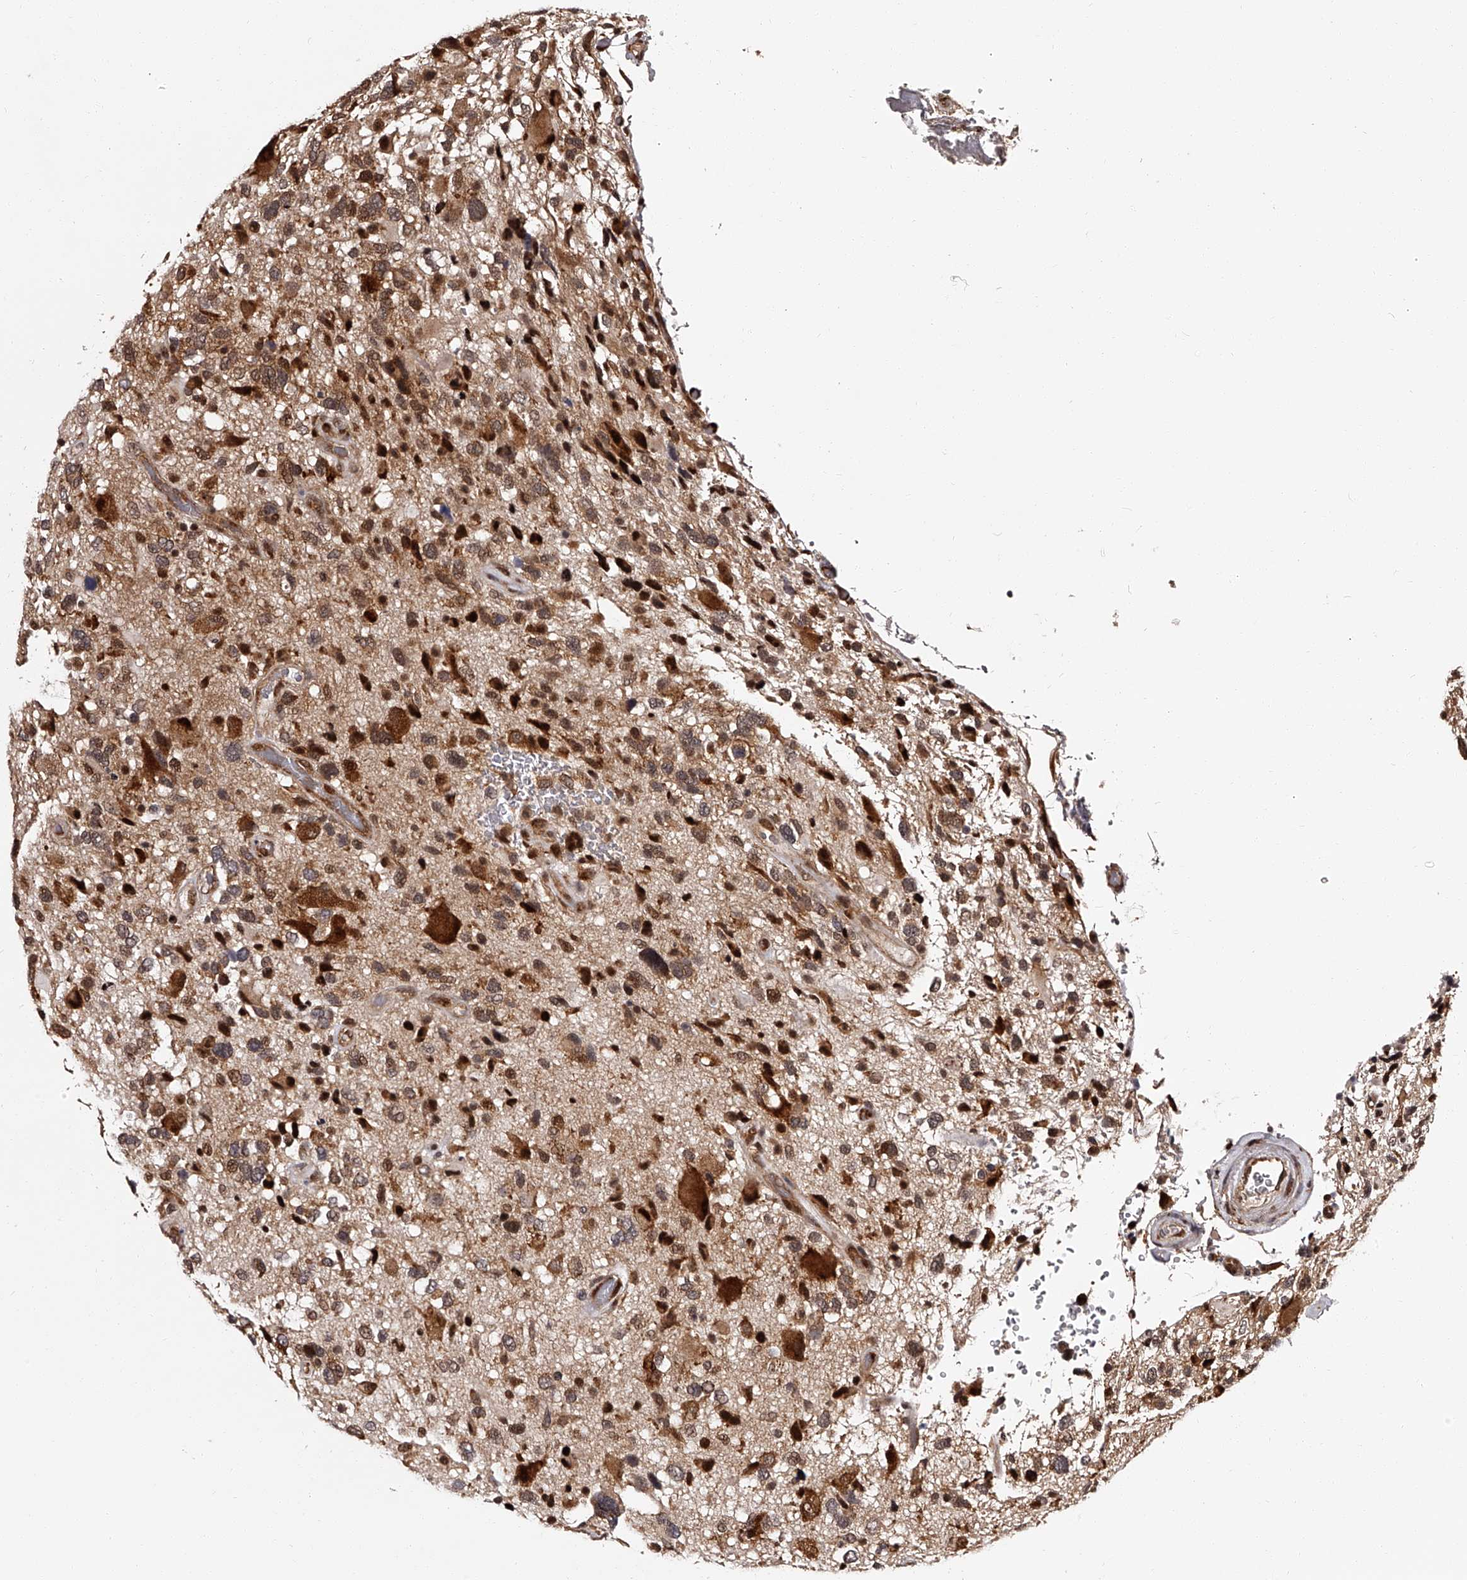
{"staining": {"intensity": "moderate", "quantity": "25%-75%", "location": "cytoplasmic/membranous,nuclear"}, "tissue": "glioma", "cell_type": "Tumor cells", "image_type": "cancer", "snomed": [{"axis": "morphology", "description": "Glioma, malignant, High grade"}, {"axis": "topography", "description": "Brain"}], "caption": "Immunohistochemical staining of glioma reveals medium levels of moderate cytoplasmic/membranous and nuclear expression in approximately 25%-75% of tumor cells.", "gene": "RSC1A1", "patient": {"sex": "male", "age": 33}}